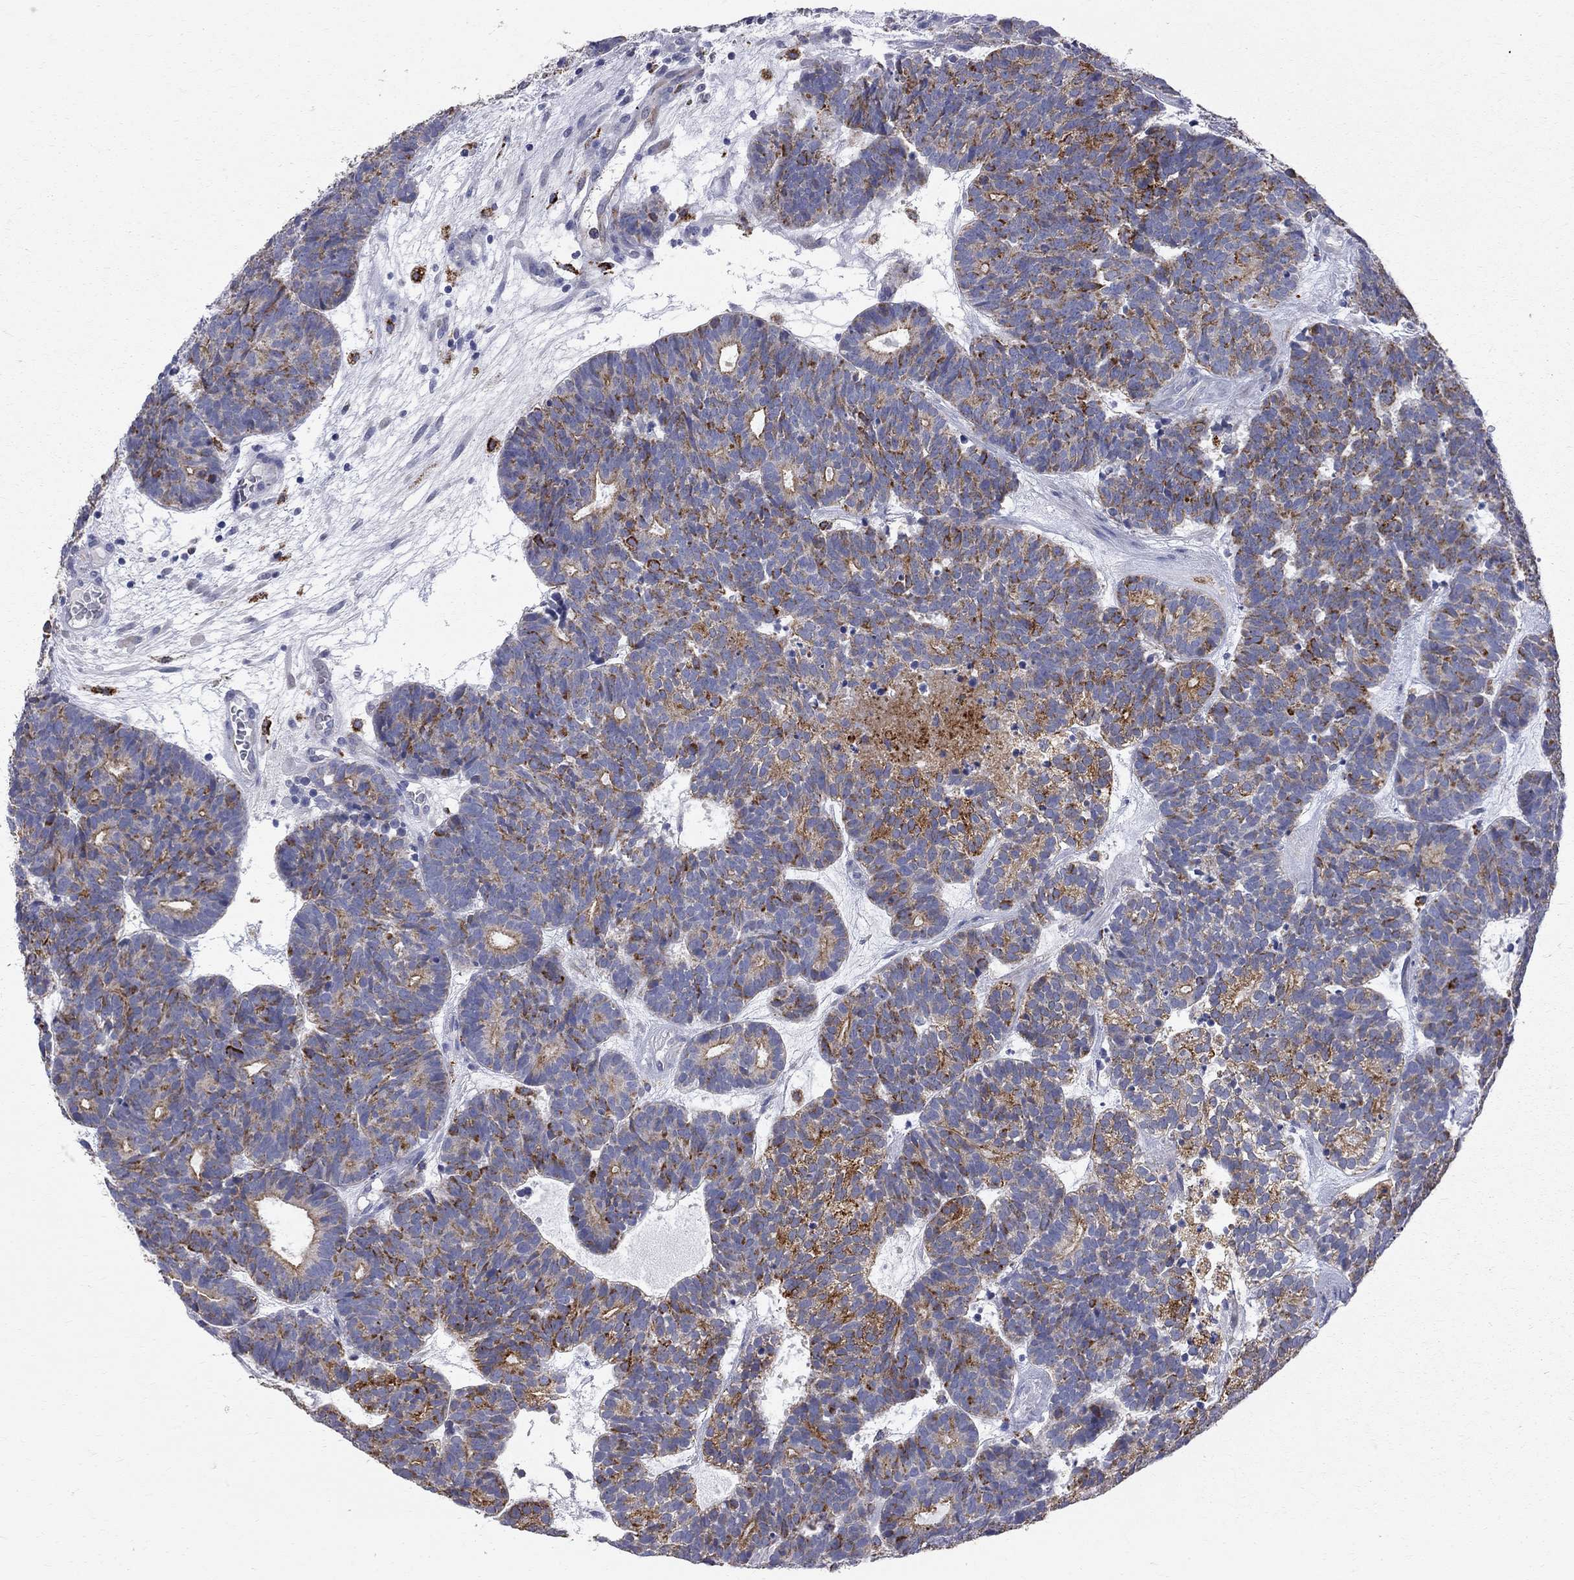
{"staining": {"intensity": "strong", "quantity": "25%-75%", "location": "cytoplasmic/membranous"}, "tissue": "head and neck cancer", "cell_type": "Tumor cells", "image_type": "cancer", "snomed": [{"axis": "morphology", "description": "Adenocarcinoma, NOS"}, {"axis": "topography", "description": "Head-Neck"}], "caption": "Brown immunohistochemical staining in human head and neck adenocarcinoma exhibits strong cytoplasmic/membranous expression in approximately 25%-75% of tumor cells.", "gene": "ACSL1", "patient": {"sex": "female", "age": 81}}